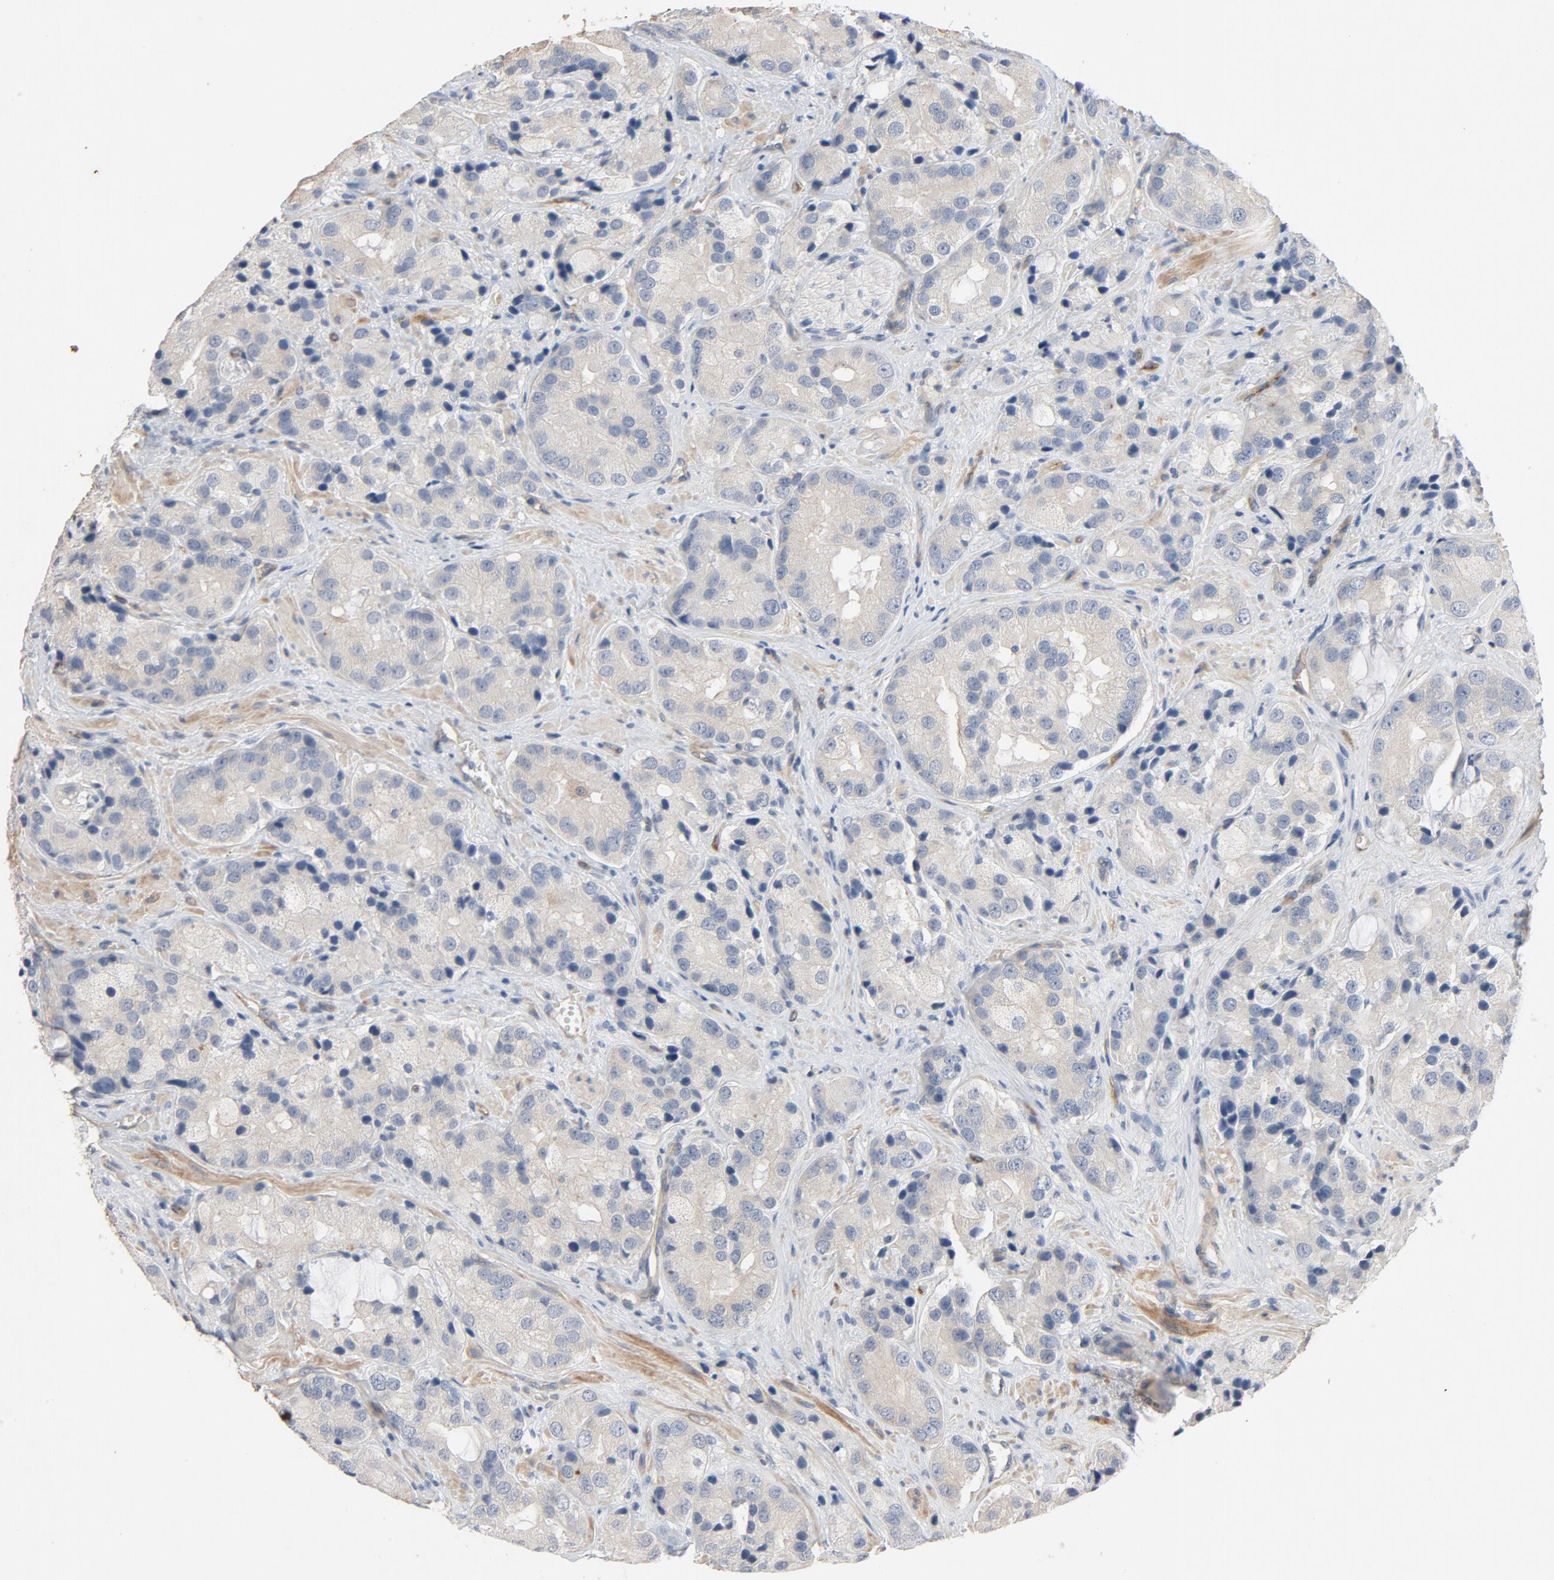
{"staining": {"intensity": "negative", "quantity": "none", "location": "none"}, "tissue": "prostate cancer", "cell_type": "Tumor cells", "image_type": "cancer", "snomed": [{"axis": "morphology", "description": "Adenocarcinoma, High grade"}, {"axis": "topography", "description": "Prostate"}], "caption": "Immunohistochemical staining of human adenocarcinoma (high-grade) (prostate) demonstrates no significant staining in tumor cells. Nuclei are stained in blue.", "gene": "KDR", "patient": {"sex": "male", "age": 70}}